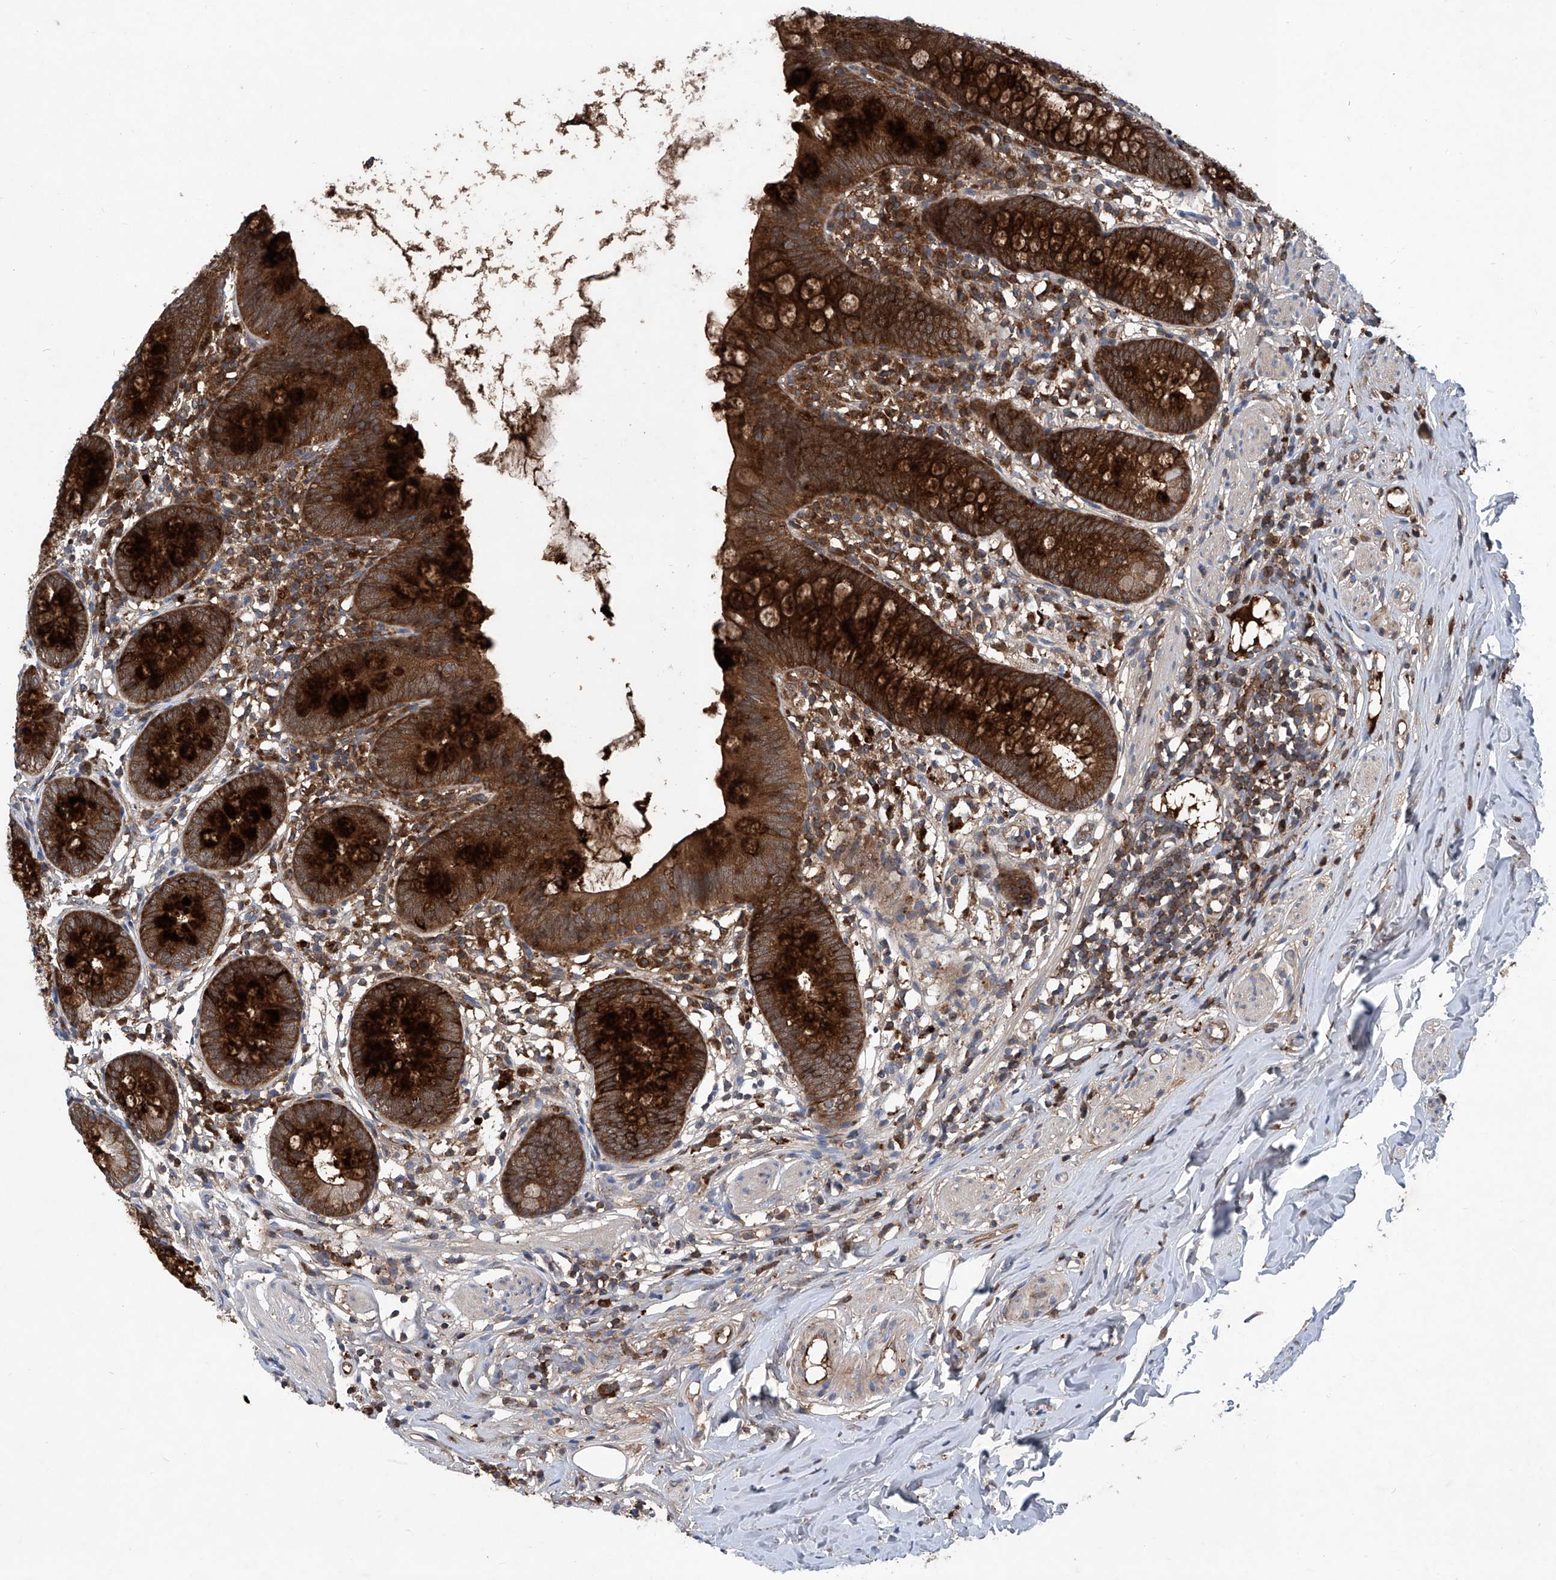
{"staining": {"intensity": "strong", "quantity": ">75%", "location": "cytoplasmic/membranous"}, "tissue": "appendix", "cell_type": "Glandular cells", "image_type": "normal", "snomed": [{"axis": "morphology", "description": "Normal tissue, NOS"}, {"axis": "topography", "description": "Appendix"}], "caption": "This histopathology image reveals immunohistochemistry (IHC) staining of normal human appendix, with high strong cytoplasmic/membranous staining in approximately >75% of glandular cells.", "gene": "ASCC3", "patient": {"sex": "female", "age": 62}}